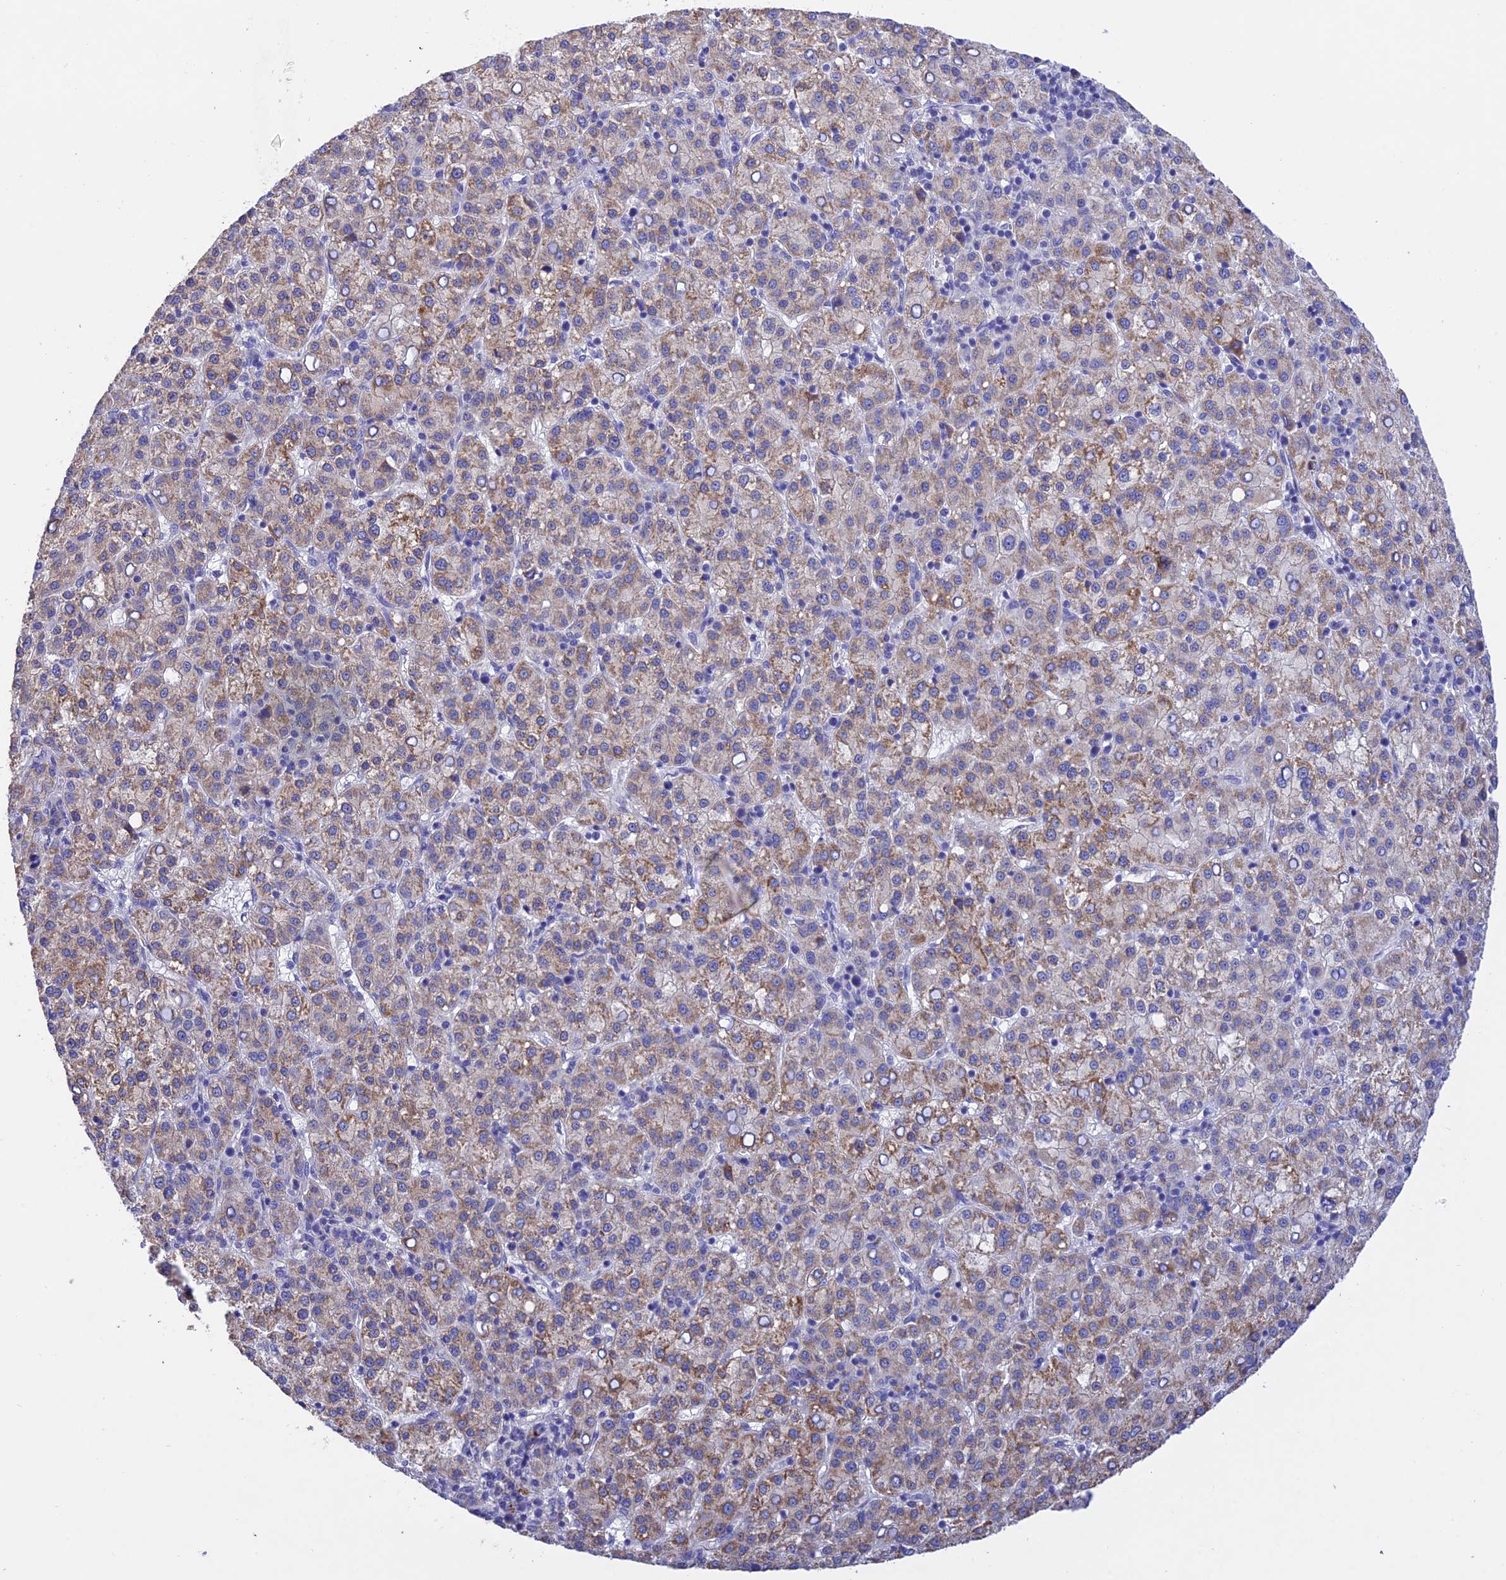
{"staining": {"intensity": "moderate", "quantity": "25%-75%", "location": "cytoplasmic/membranous"}, "tissue": "liver cancer", "cell_type": "Tumor cells", "image_type": "cancer", "snomed": [{"axis": "morphology", "description": "Carcinoma, Hepatocellular, NOS"}, {"axis": "topography", "description": "Liver"}], "caption": "IHC staining of liver cancer (hepatocellular carcinoma), which reveals medium levels of moderate cytoplasmic/membranous staining in approximately 25%-75% of tumor cells indicating moderate cytoplasmic/membranous protein positivity. The staining was performed using DAB (3,3'-diaminobenzidine) (brown) for protein detection and nuclei were counterstained in hematoxylin (blue).", "gene": "MS4A5", "patient": {"sex": "female", "age": 58}}